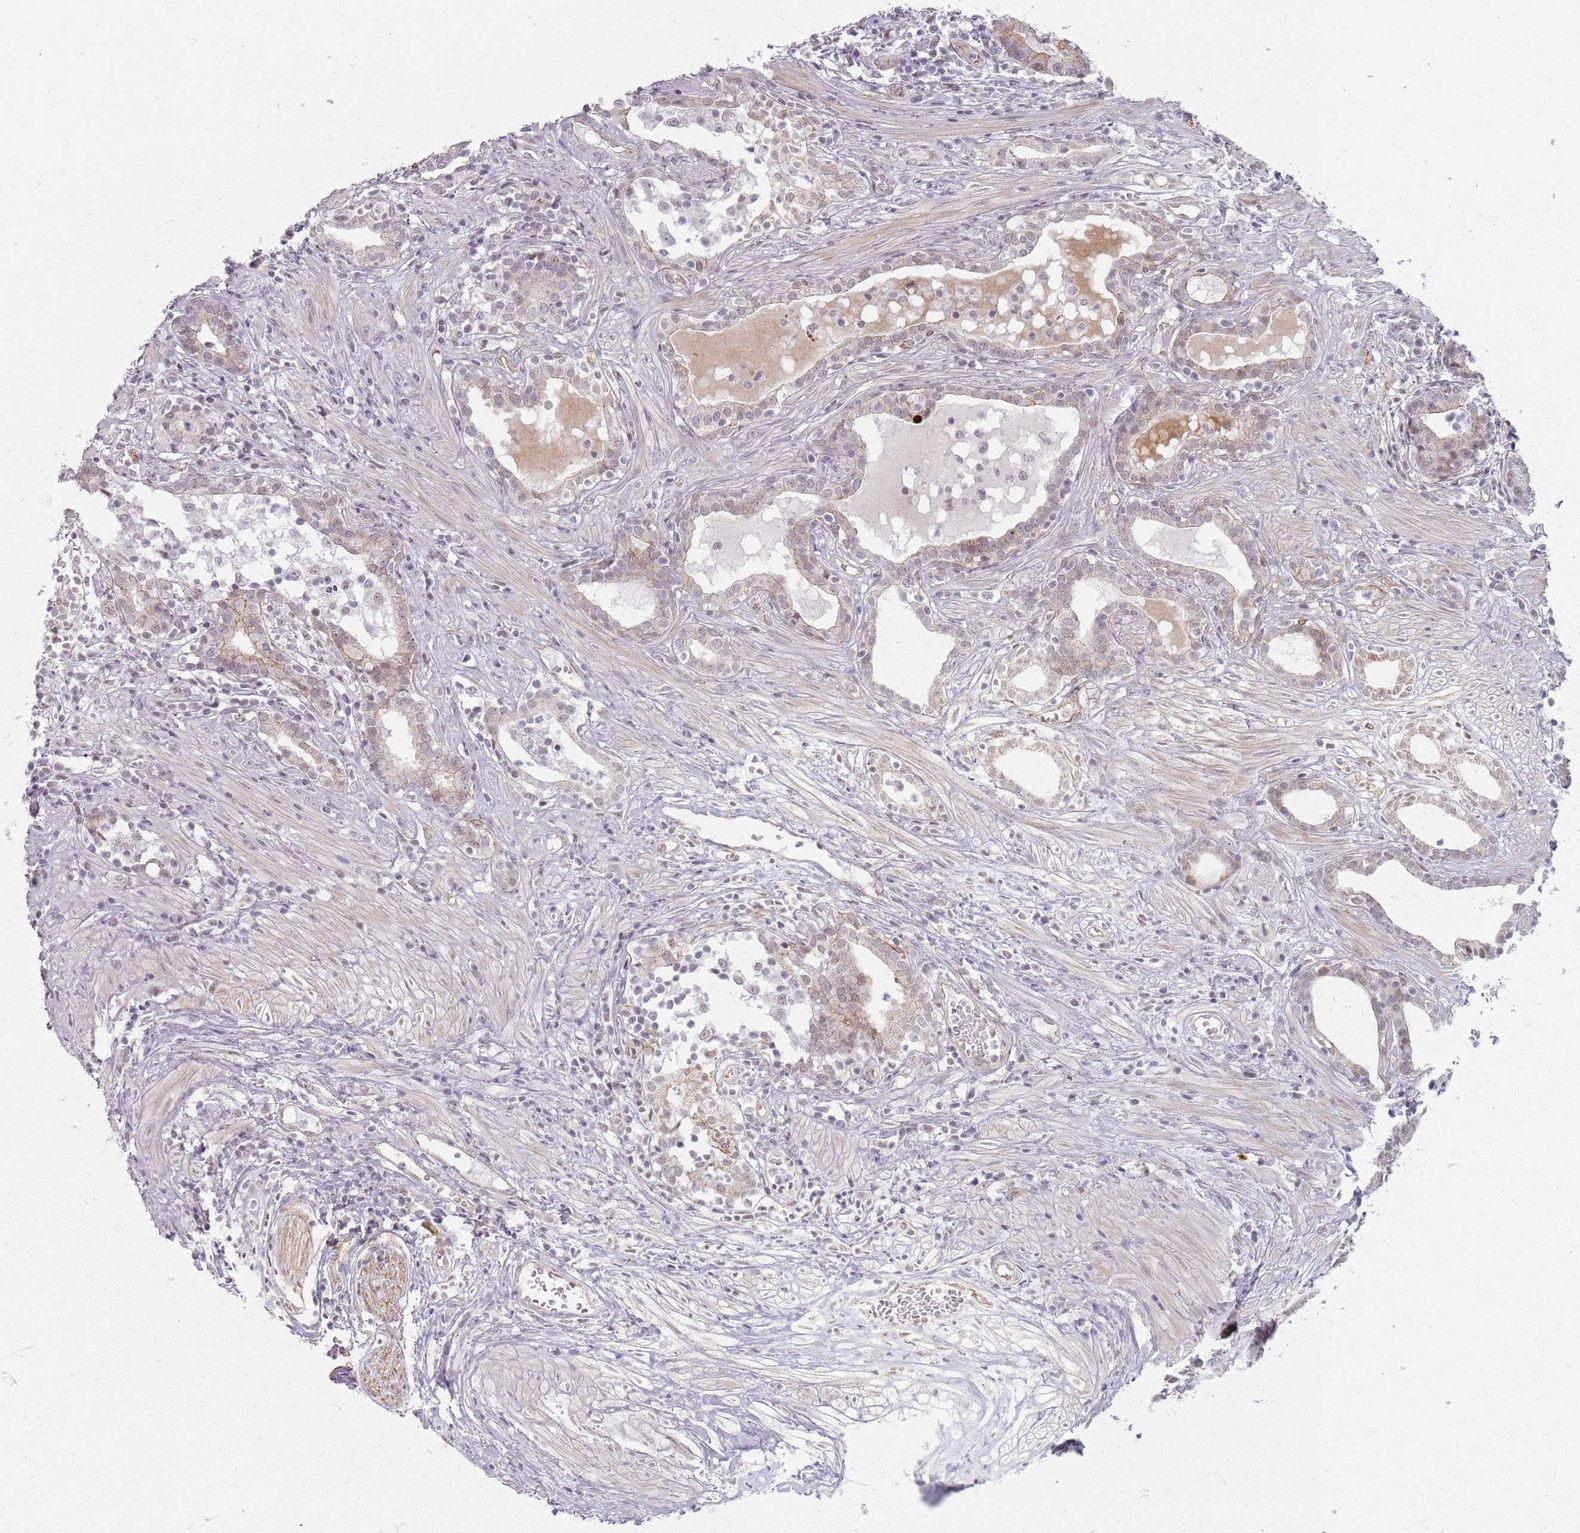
{"staining": {"intensity": "weak", "quantity": "25%-75%", "location": "cytoplasmic/membranous,nuclear"}, "tissue": "prostate cancer", "cell_type": "Tumor cells", "image_type": "cancer", "snomed": [{"axis": "morphology", "description": "Adenocarcinoma, High grade"}, {"axis": "topography", "description": "Prostate"}], "caption": "About 25%-75% of tumor cells in human high-grade adenocarcinoma (prostate) exhibit weak cytoplasmic/membranous and nuclear protein positivity as visualized by brown immunohistochemical staining.", "gene": "KCNA5", "patient": {"sex": "male", "age": 67}}